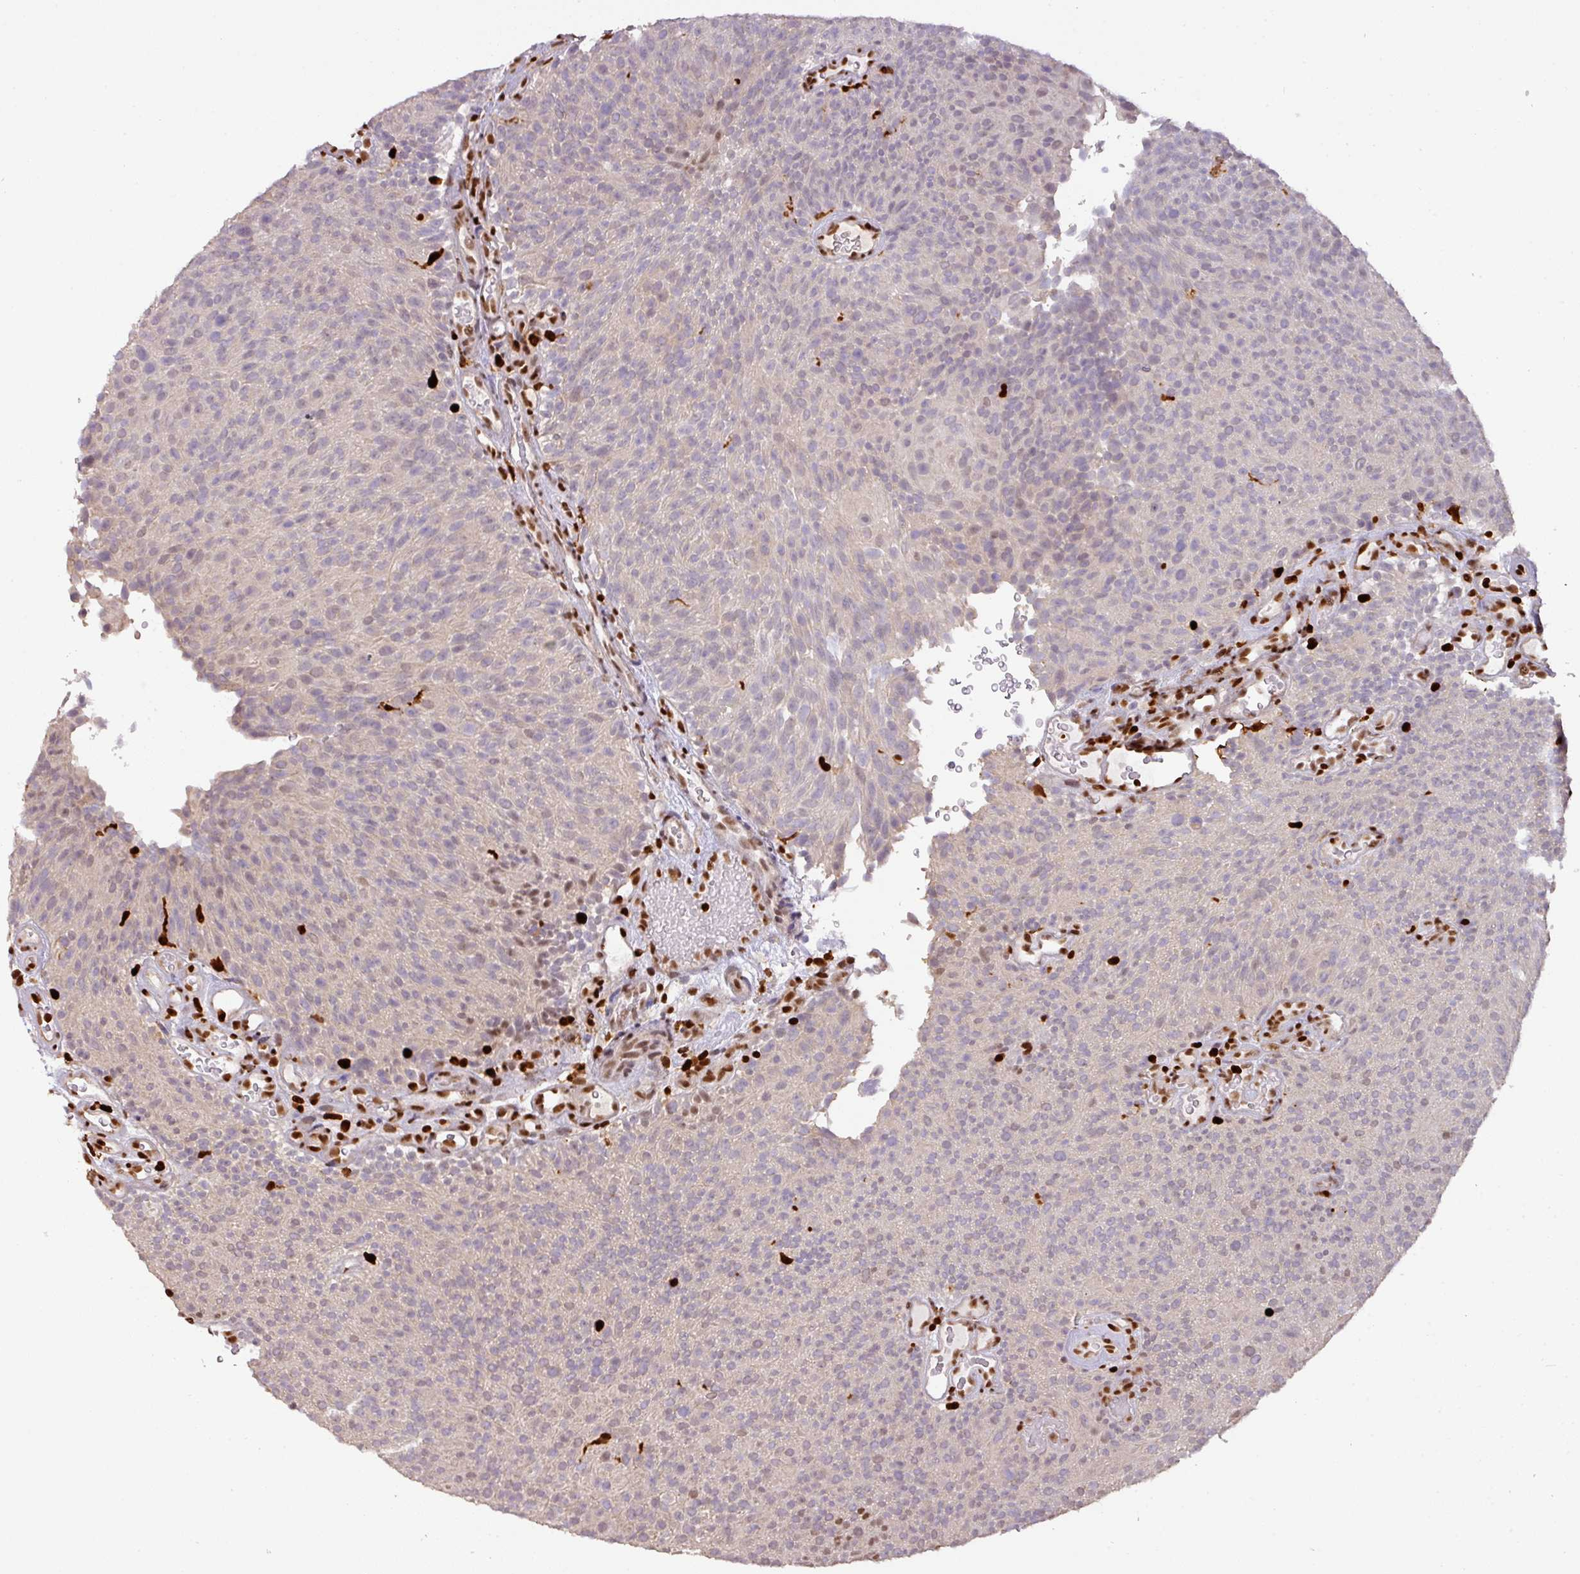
{"staining": {"intensity": "weak", "quantity": "<25%", "location": "nuclear"}, "tissue": "urothelial cancer", "cell_type": "Tumor cells", "image_type": "cancer", "snomed": [{"axis": "morphology", "description": "Urothelial carcinoma, Low grade"}, {"axis": "topography", "description": "Urinary bladder"}], "caption": "This photomicrograph is of low-grade urothelial carcinoma stained with immunohistochemistry (IHC) to label a protein in brown with the nuclei are counter-stained blue. There is no expression in tumor cells.", "gene": "SAMHD1", "patient": {"sex": "male", "age": 78}}